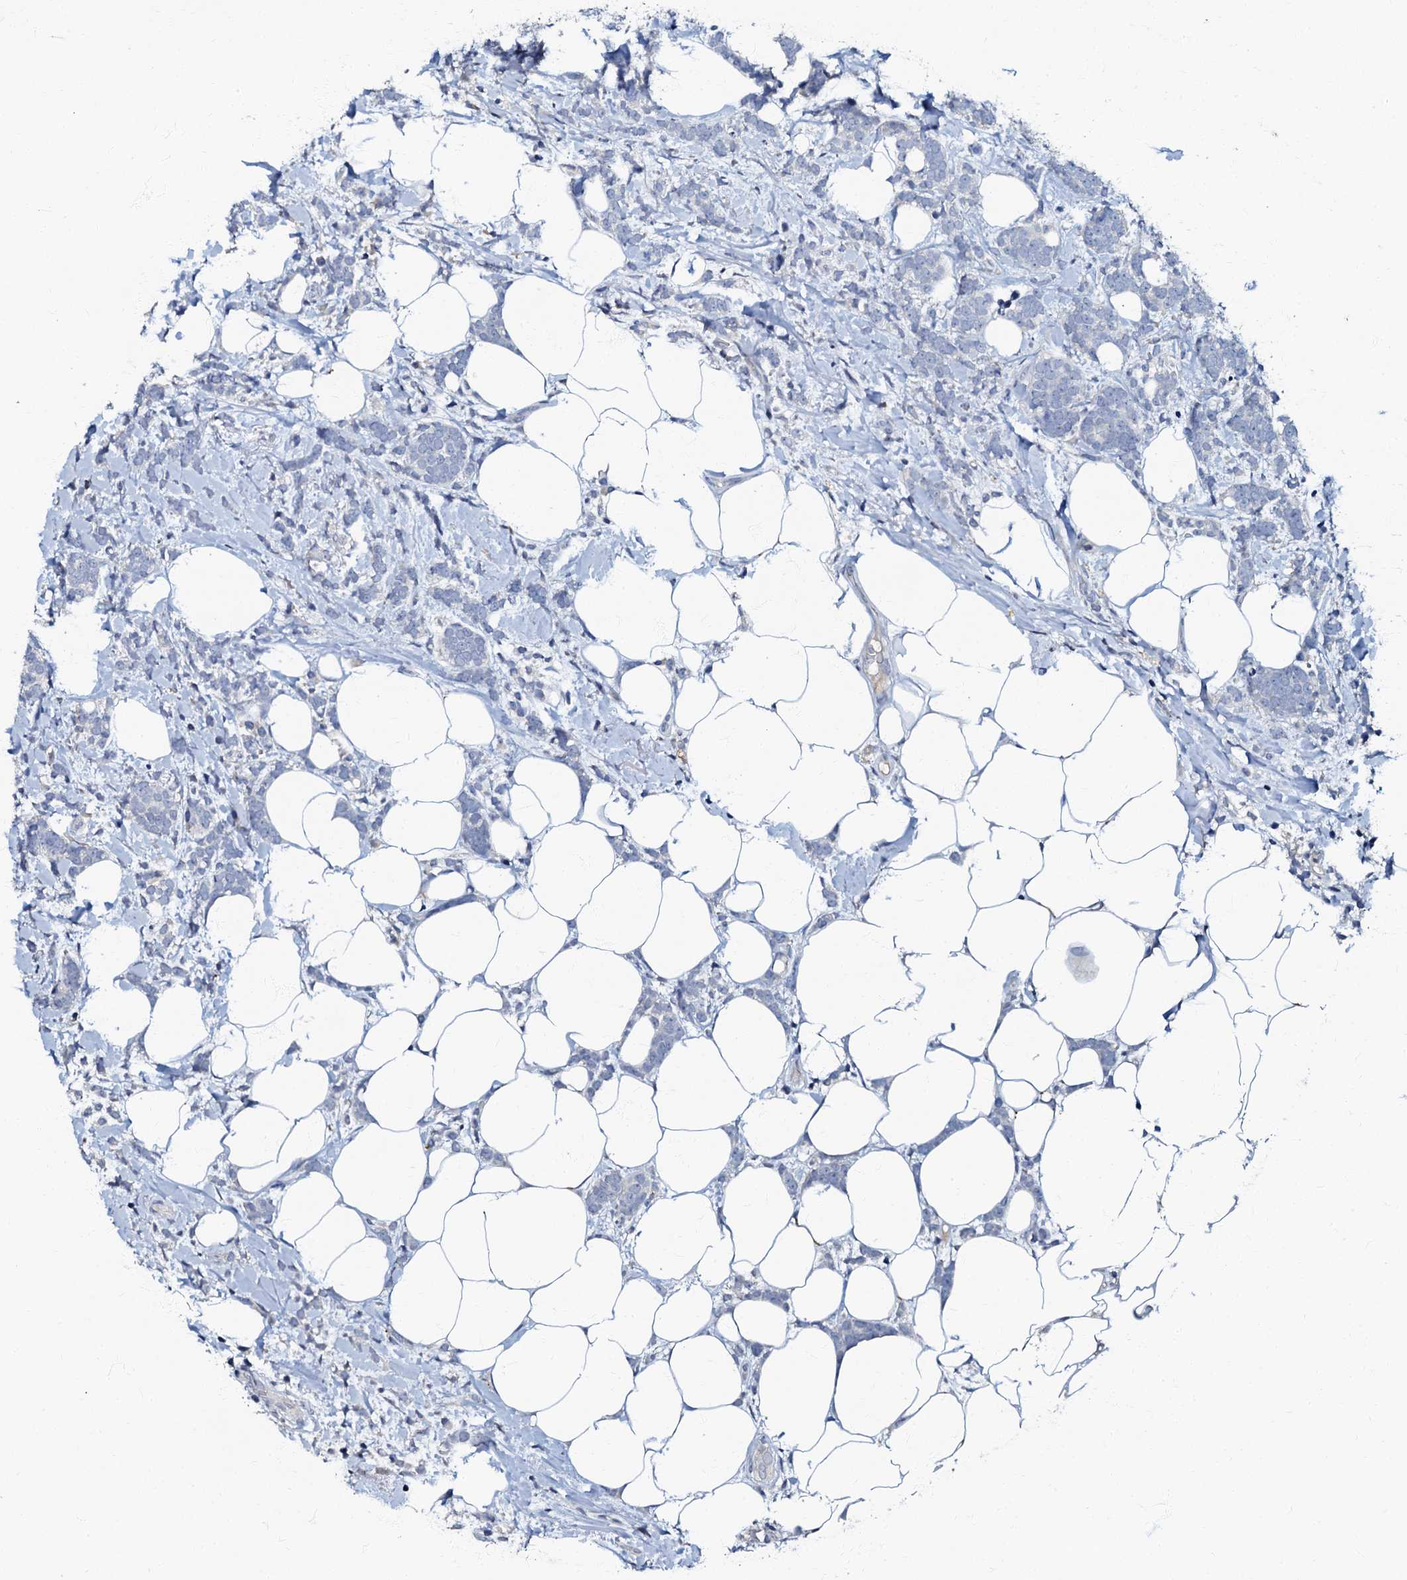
{"staining": {"intensity": "negative", "quantity": "none", "location": "none"}, "tissue": "breast cancer", "cell_type": "Tumor cells", "image_type": "cancer", "snomed": [{"axis": "morphology", "description": "Lobular carcinoma"}, {"axis": "topography", "description": "Breast"}], "caption": "This histopathology image is of breast lobular carcinoma stained with IHC to label a protein in brown with the nuclei are counter-stained blue. There is no expression in tumor cells.", "gene": "OLAH", "patient": {"sex": "female", "age": 58}}